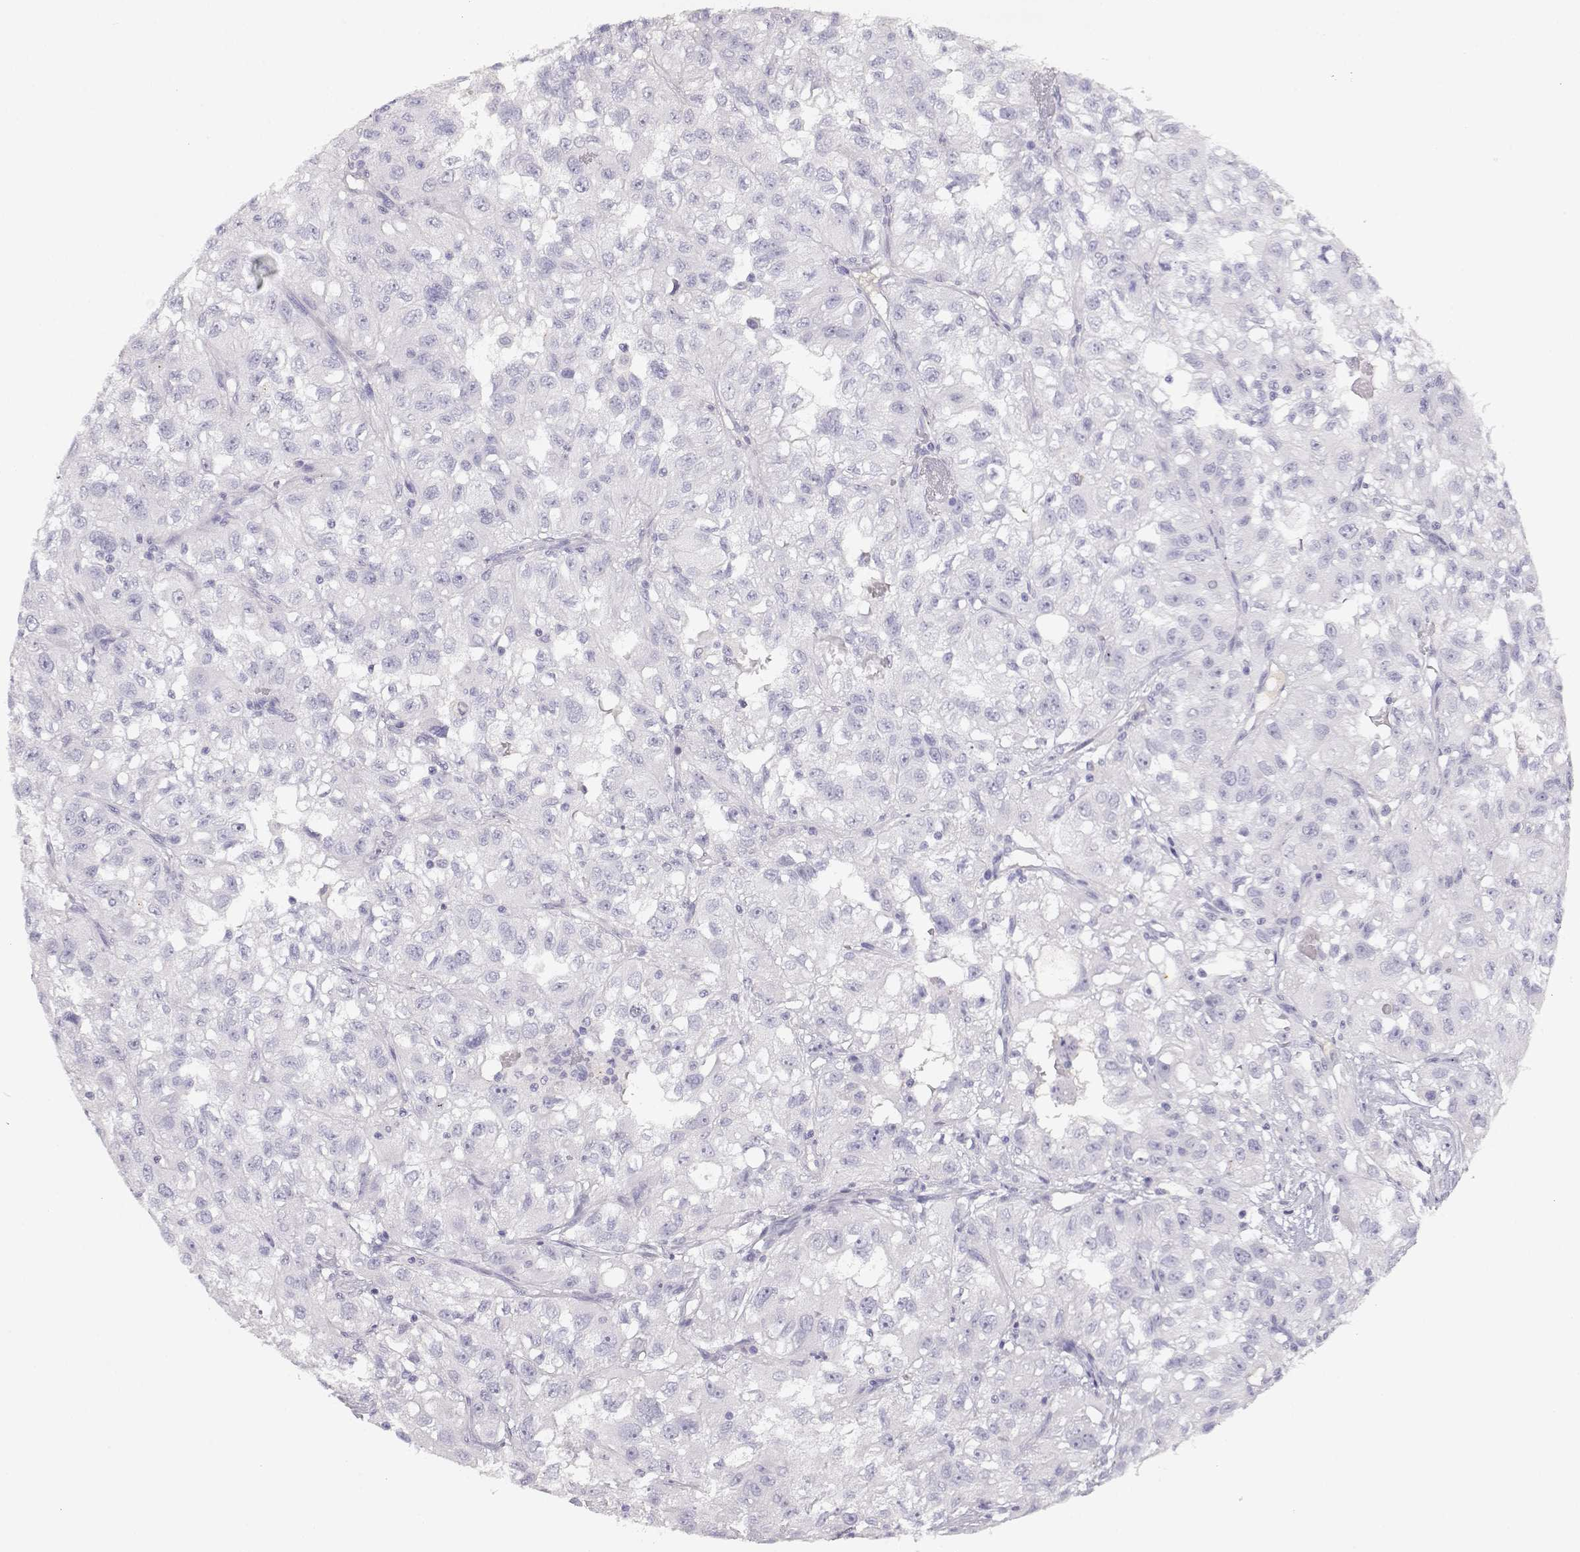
{"staining": {"intensity": "negative", "quantity": "none", "location": "none"}, "tissue": "renal cancer", "cell_type": "Tumor cells", "image_type": "cancer", "snomed": [{"axis": "morphology", "description": "Adenocarcinoma, NOS"}, {"axis": "topography", "description": "Kidney"}], "caption": "Tumor cells show no significant positivity in renal cancer (adenocarcinoma). (IHC, brightfield microscopy, high magnification).", "gene": "SLCO6A1", "patient": {"sex": "male", "age": 64}}